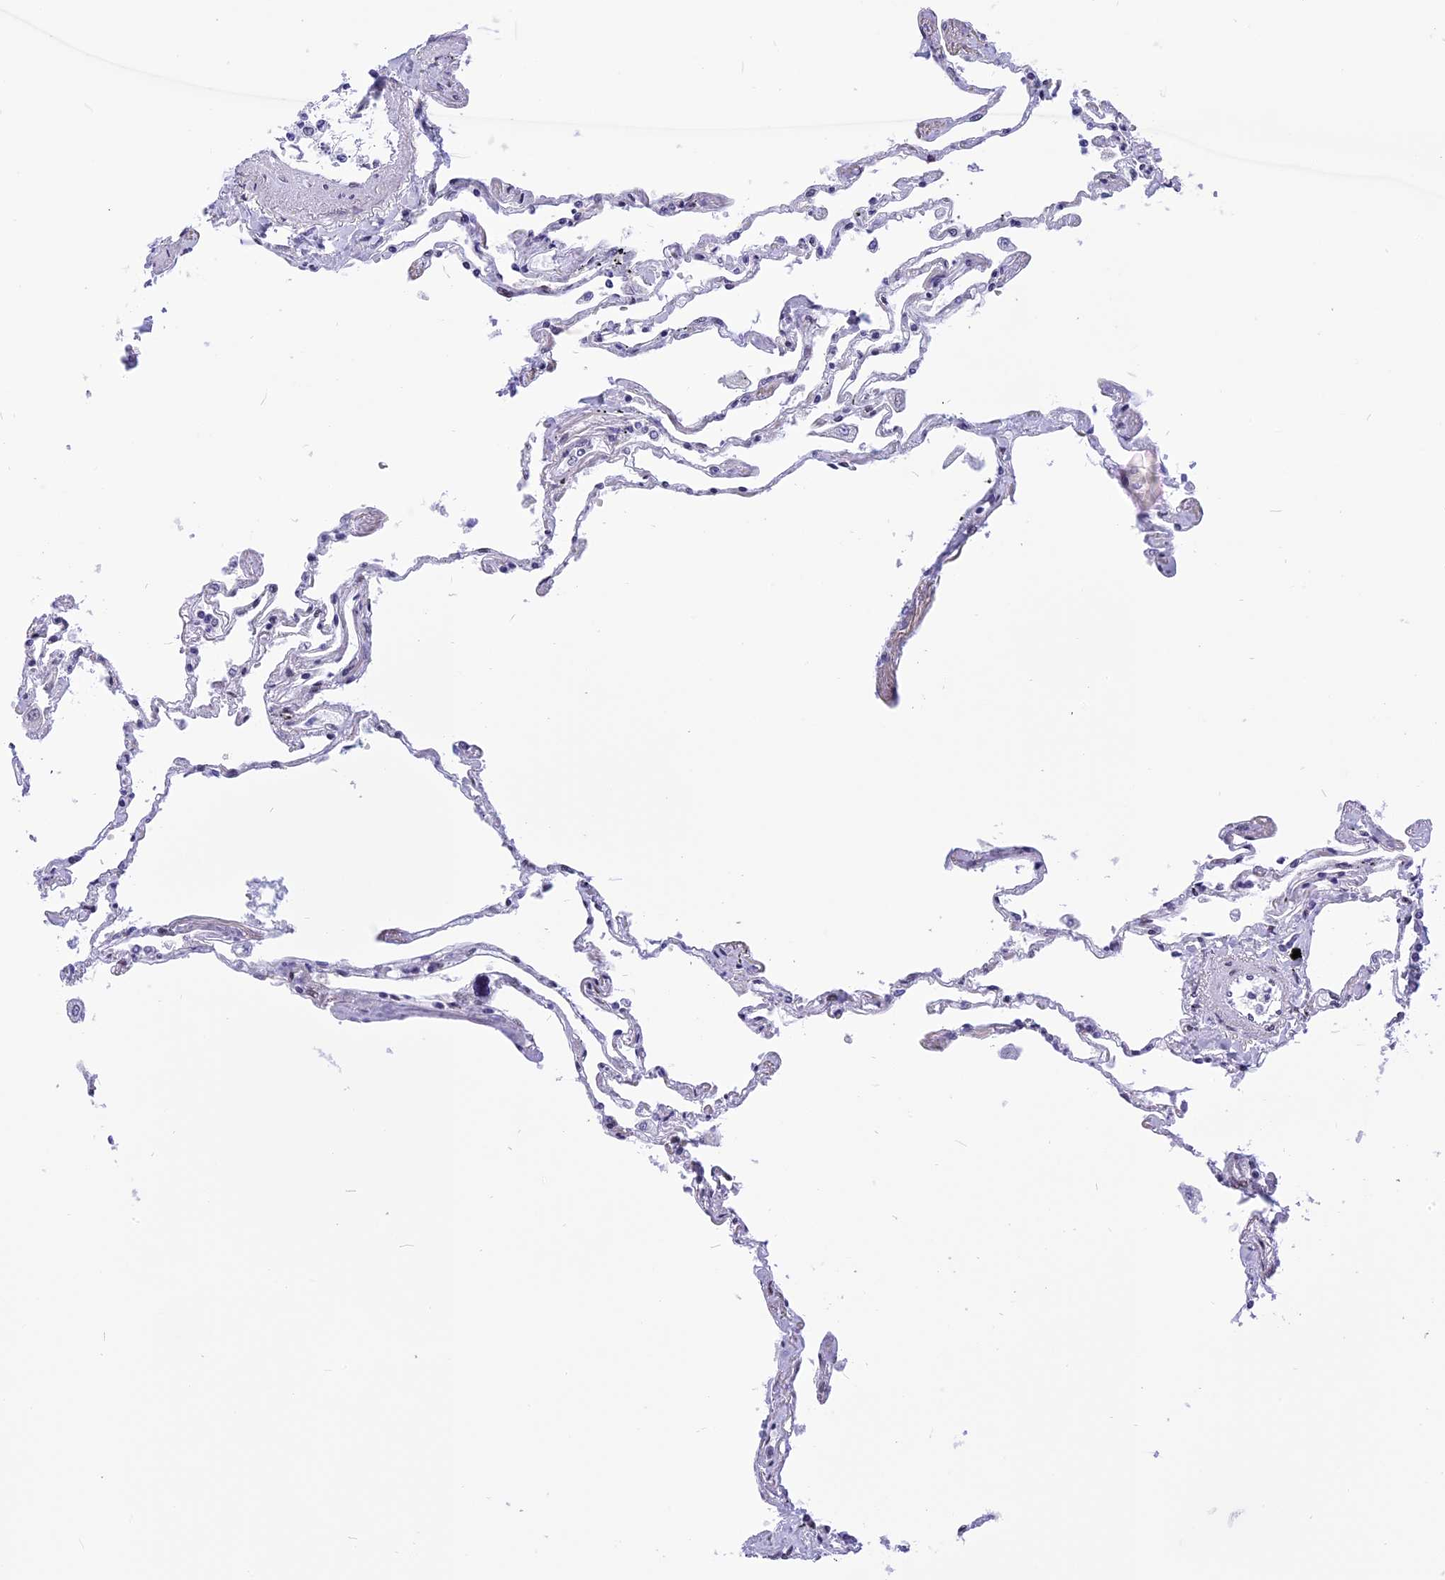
{"staining": {"intensity": "moderate", "quantity": "<25%", "location": "nuclear"}, "tissue": "lung", "cell_type": "Alveolar cells", "image_type": "normal", "snomed": [{"axis": "morphology", "description": "Normal tissue, NOS"}, {"axis": "topography", "description": "Lung"}], "caption": "High-magnification brightfield microscopy of benign lung stained with DAB (3,3'-diaminobenzidine) (brown) and counterstained with hematoxylin (blue). alveolar cells exhibit moderate nuclear expression is present in about<25% of cells.", "gene": "IRF2BP1", "patient": {"sex": "female", "age": 67}}